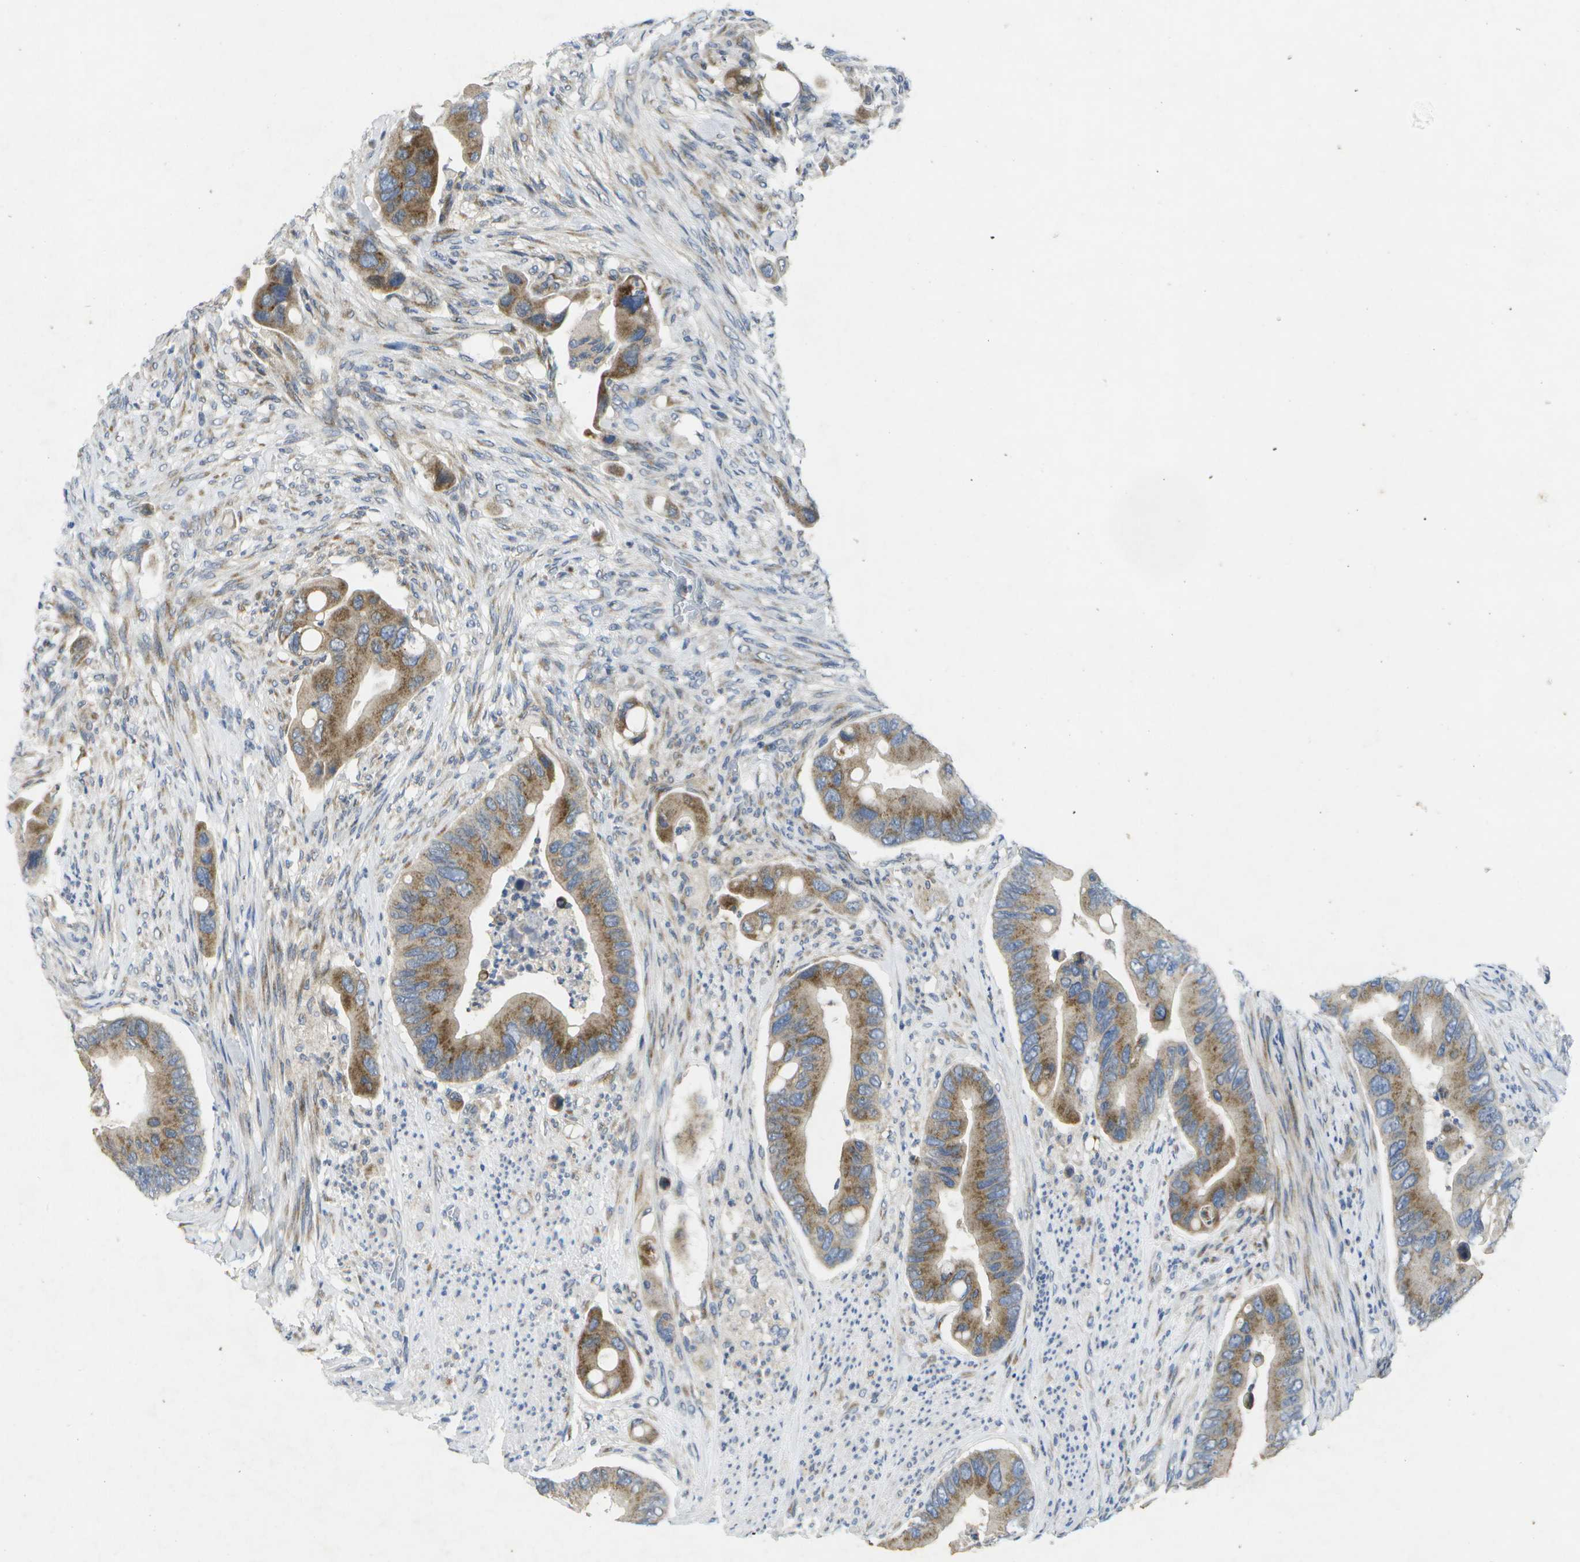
{"staining": {"intensity": "moderate", "quantity": ">75%", "location": "cytoplasmic/membranous"}, "tissue": "colorectal cancer", "cell_type": "Tumor cells", "image_type": "cancer", "snomed": [{"axis": "morphology", "description": "Adenocarcinoma, NOS"}, {"axis": "topography", "description": "Rectum"}], "caption": "Protein staining displays moderate cytoplasmic/membranous staining in approximately >75% of tumor cells in colorectal cancer.", "gene": "KDELR1", "patient": {"sex": "female", "age": 57}}